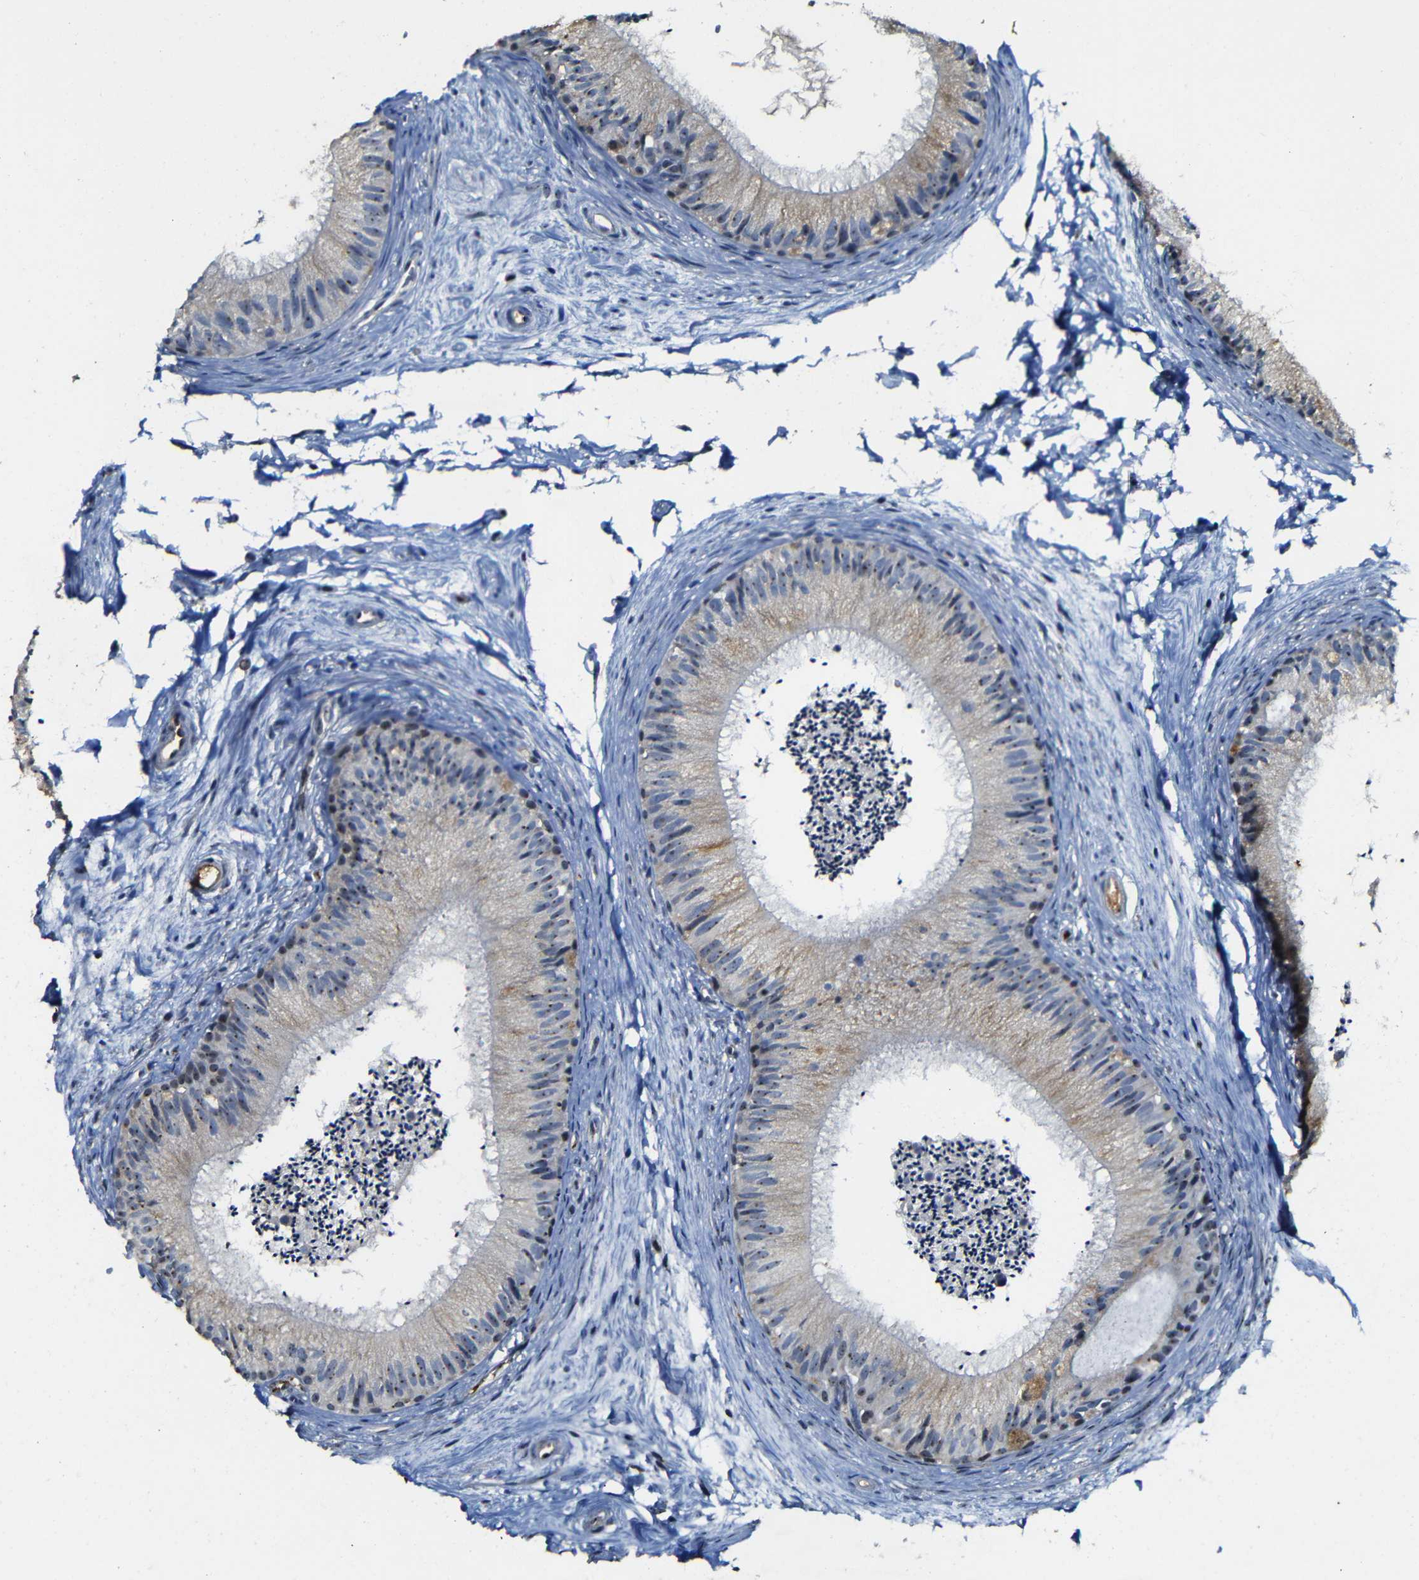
{"staining": {"intensity": "moderate", "quantity": "25%-75%", "location": "cytoplasmic/membranous,nuclear"}, "tissue": "epididymis", "cell_type": "Glandular cells", "image_type": "normal", "snomed": [{"axis": "morphology", "description": "Normal tissue, NOS"}, {"axis": "topography", "description": "Epididymis"}], "caption": "There is medium levels of moderate cytoplasmic/membranous,nuclear positivity in glandular cells of normal epididymis, as demonstrated by immunohistochemical staining (brown color).", "gene": "MYC", "patient": {"sex": "male", "age": 56}}